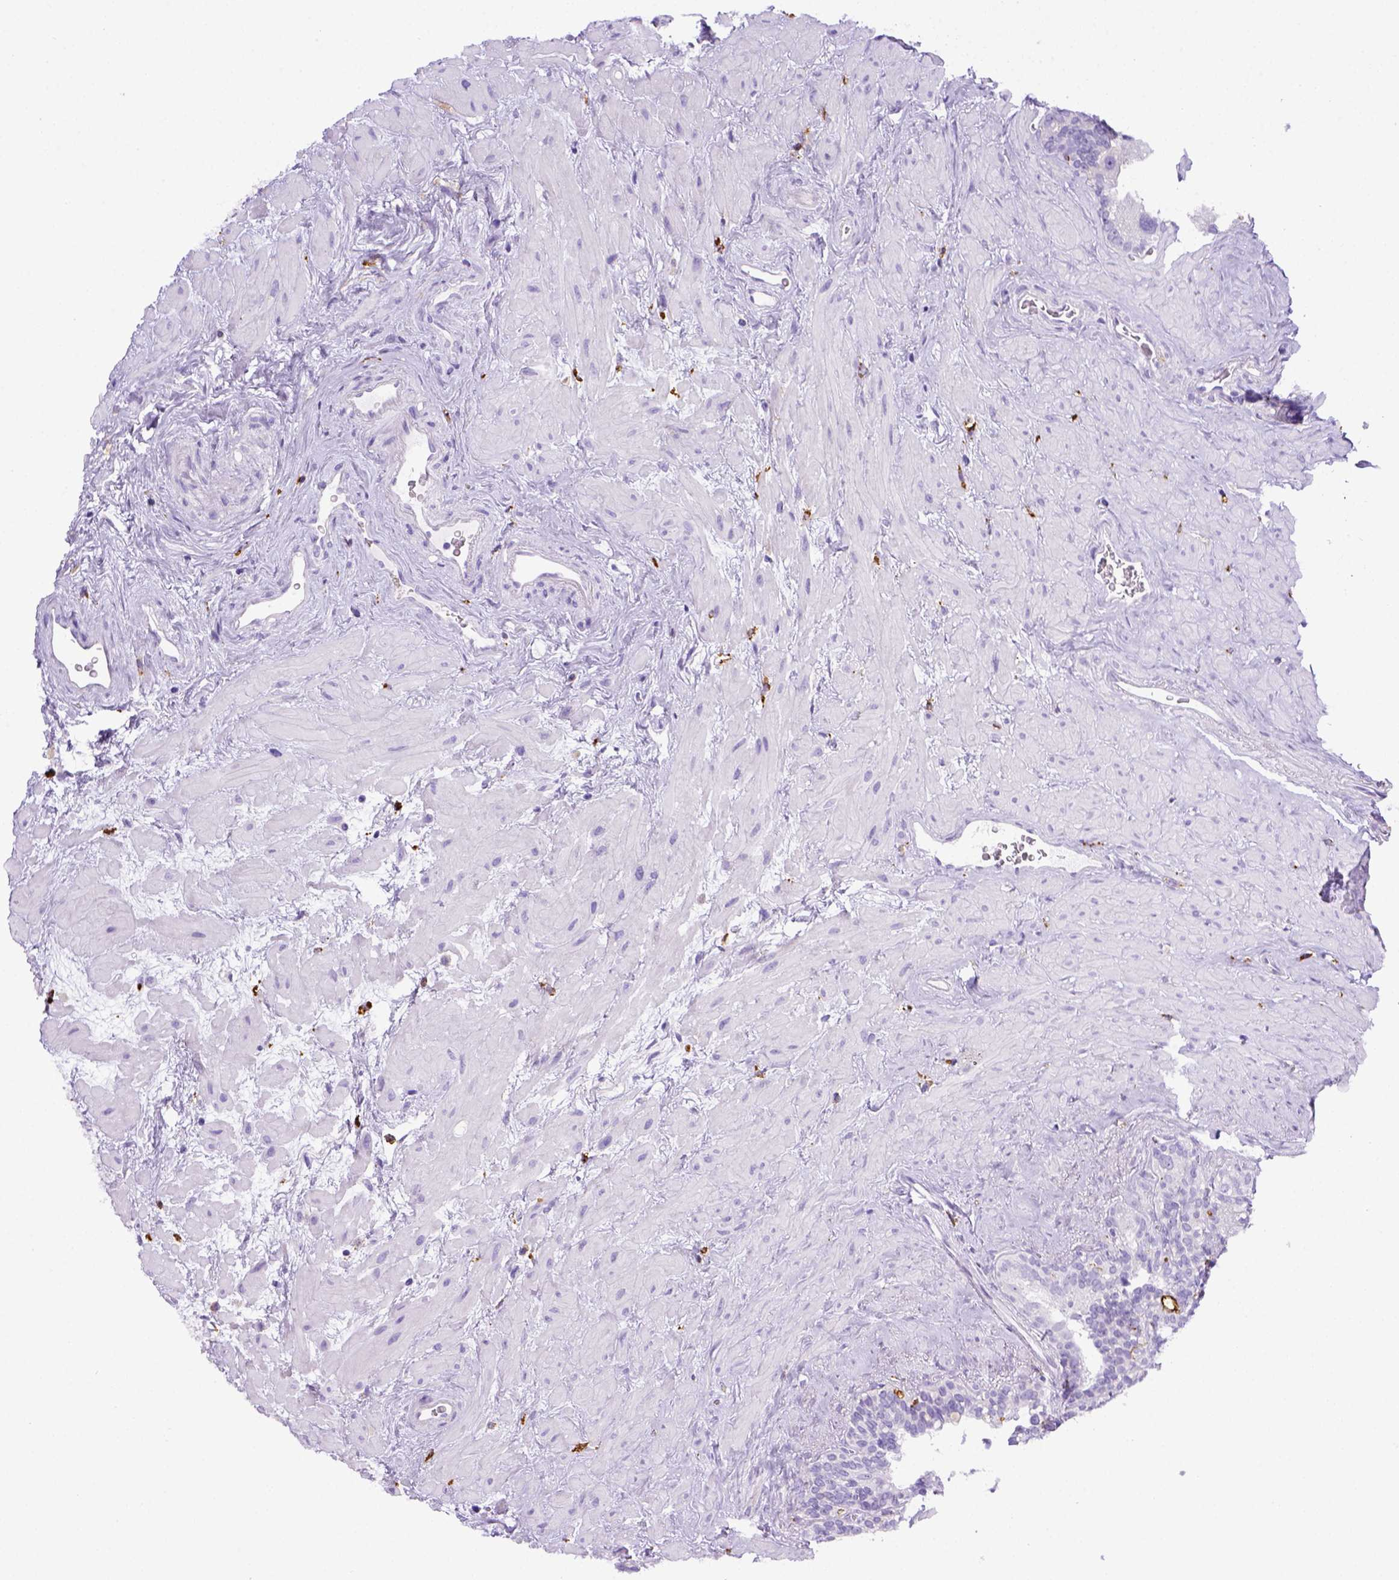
{"staining": {"intensity": "negative", "quantity": "none", "location": "none"}, "tissue": "seminal vesicle", "cell_type": "Glandular cells", "image_type": "normal", "snomed": [{"axis": "morphology", "description": "Normal tissue, NOS"}, {"axis": "topography", "description": "Seminal veicle"}], "caption": "High magnification brightfield microscopy of benign seminal vesicle stained with DAB (3,3'-diaminobenzidine) (brown) and counterstained with hematoxylin (blue): glandular cells show no significant staining.", "gene": "CD68", "patient": {"sex": "male", "age": 71}}